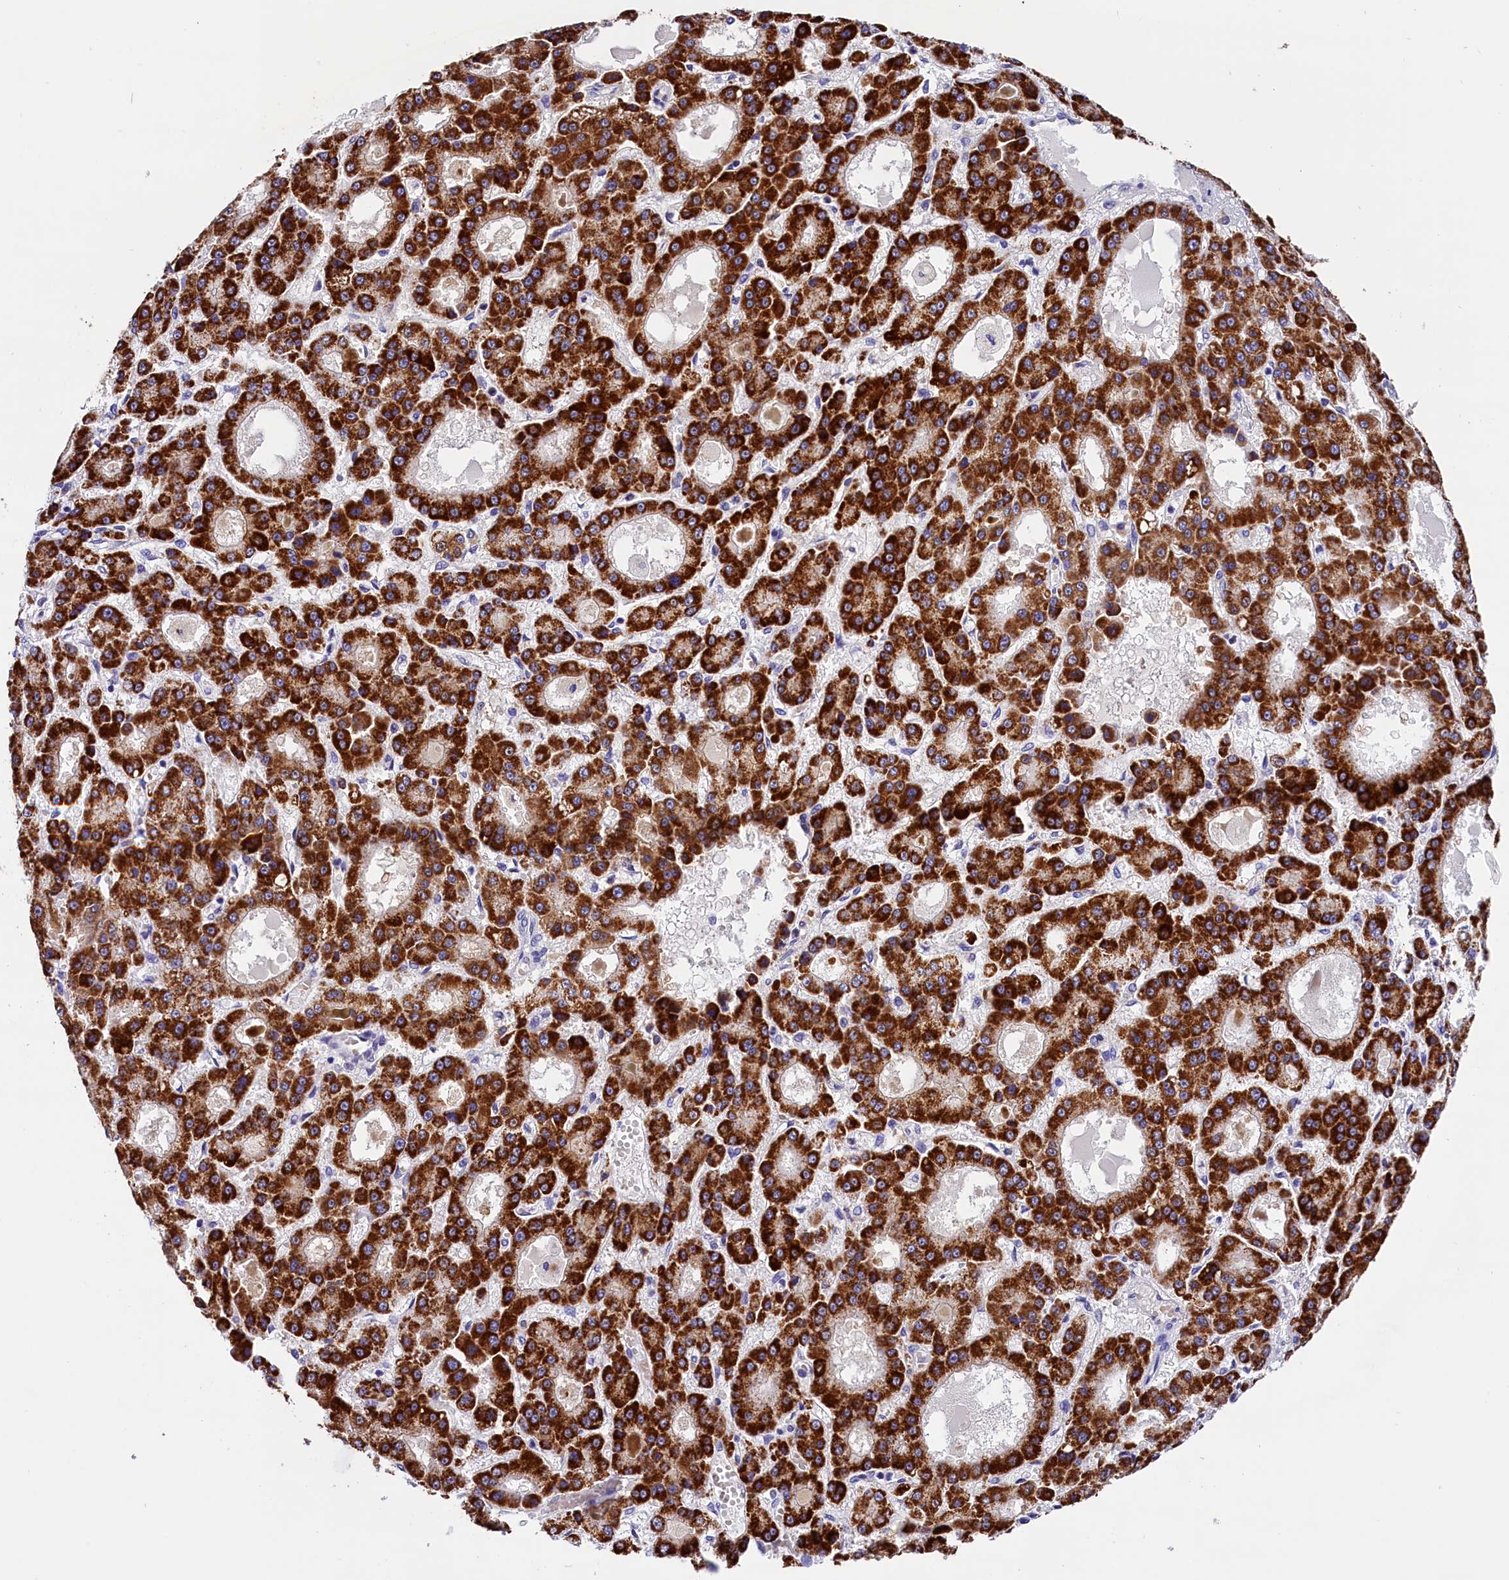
{"staining": {"intensity": "strong", "quantity": ">75%", "location": "cytoplasmic/membranous"}, "tissue": "liver cancer", "cell_type": "Tumor cells", "image_type": "cancer", "snomed": [{"axis": "morphology", "description": "Carcinoma, Hepatocellular, NOS"}, {"axis": "topography", "description": "Liver"}], "caption": "Immunohistochemistry (IHC) of liver hepatocellular carcinoma exhibits high levels of strong cytoplasmic/membranous staining in about >75% of tumor cells.", "gene": "ABAT", "patient": {"sex": "male", "age": 70}}